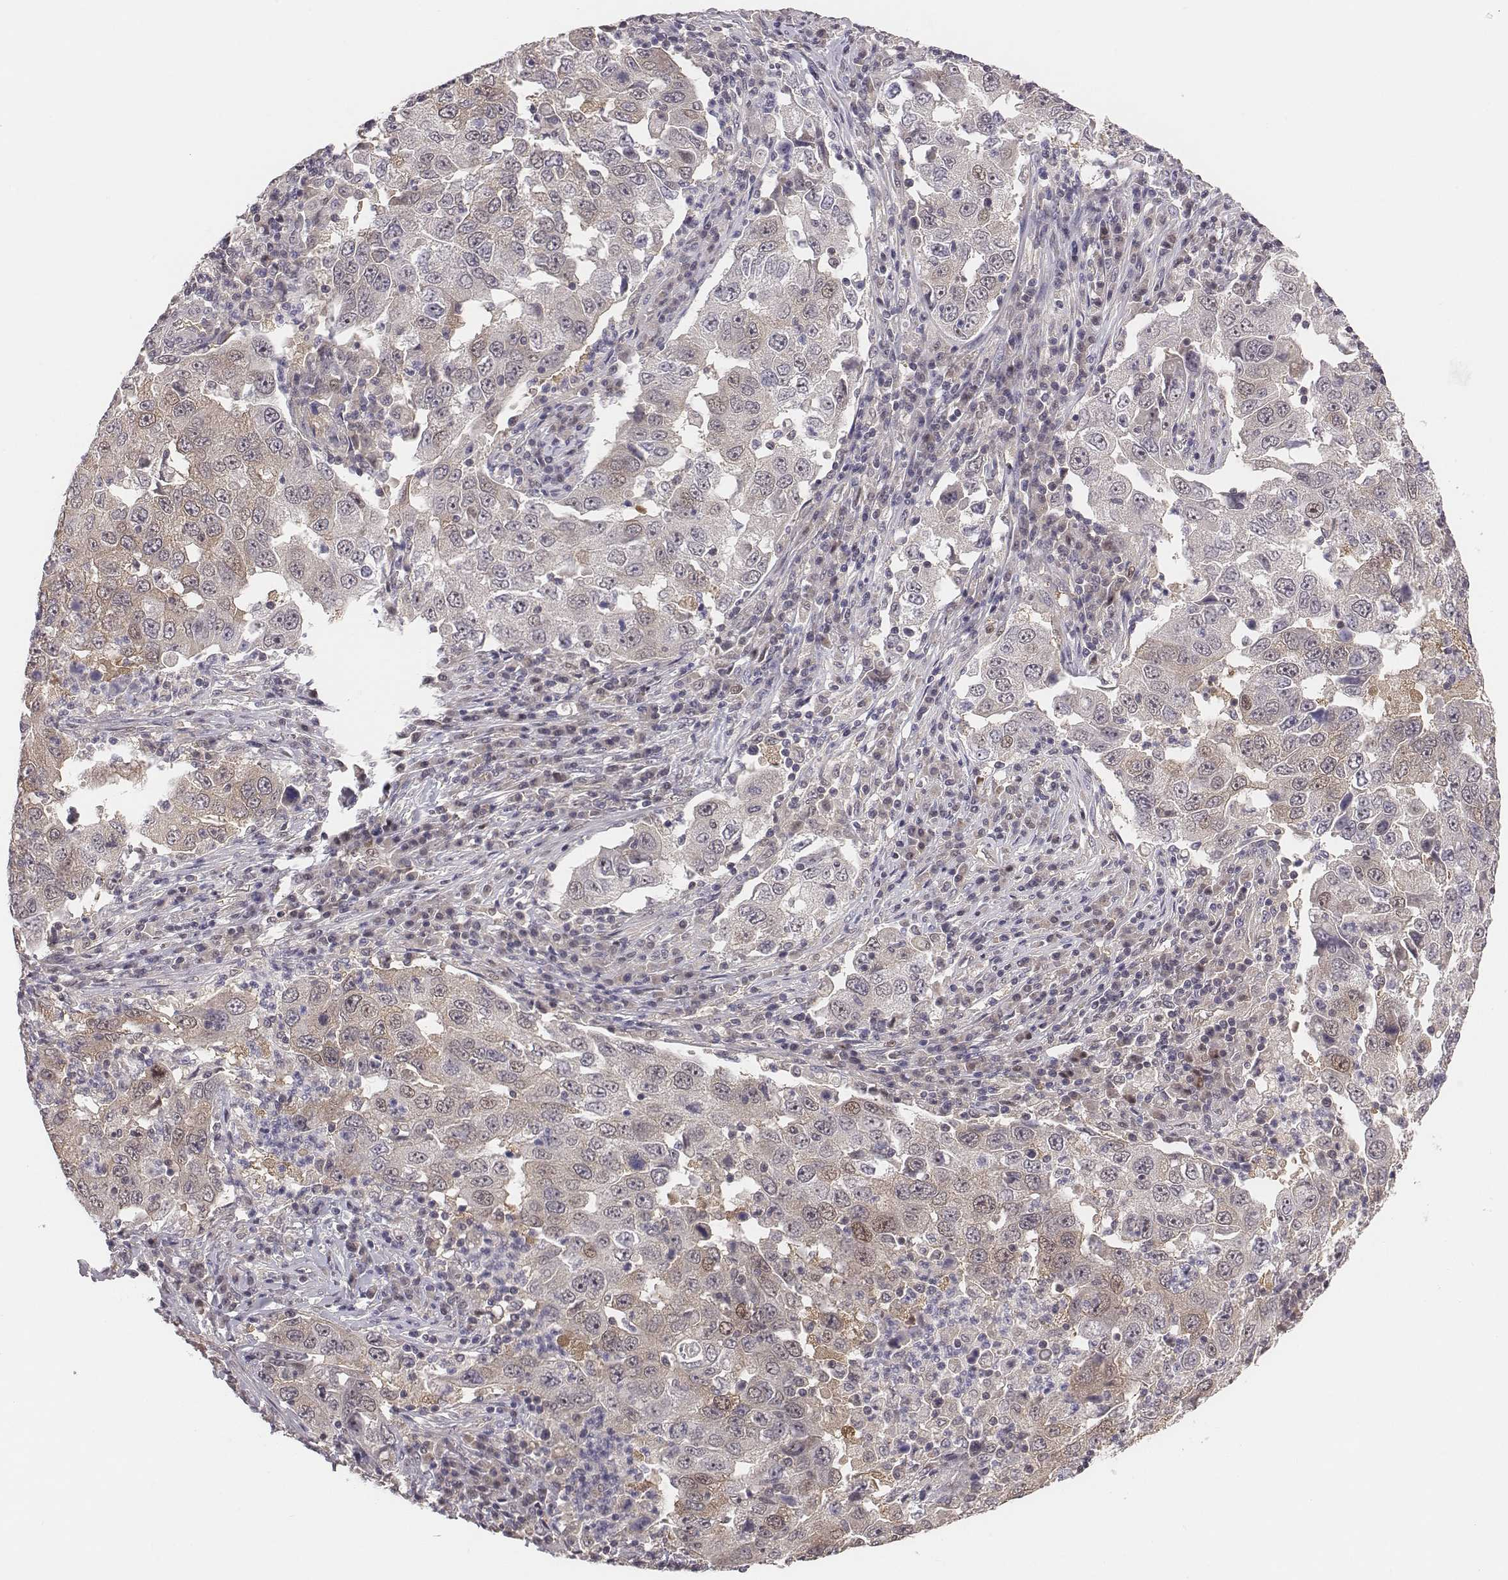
{"staining": {"intensity": "weak", "quantity": ">75%", "location": "cytoplasmic/membranous"}, "tissue": "lung cancer", "cell_type": "Tumor cells", "image_type": "cancer", "snomed": [{"axis": "morphology", "description": "Adenocarcinoma, NOS"}, {"axis": "topography", "description": "Lung"}], "caption": "Adenocarcinoma (lung) stained with a protein marker demonstrates weak staining in tumor cells.", "gene": "SMURF2", "patient": {"sex": "male", "age": 73}}